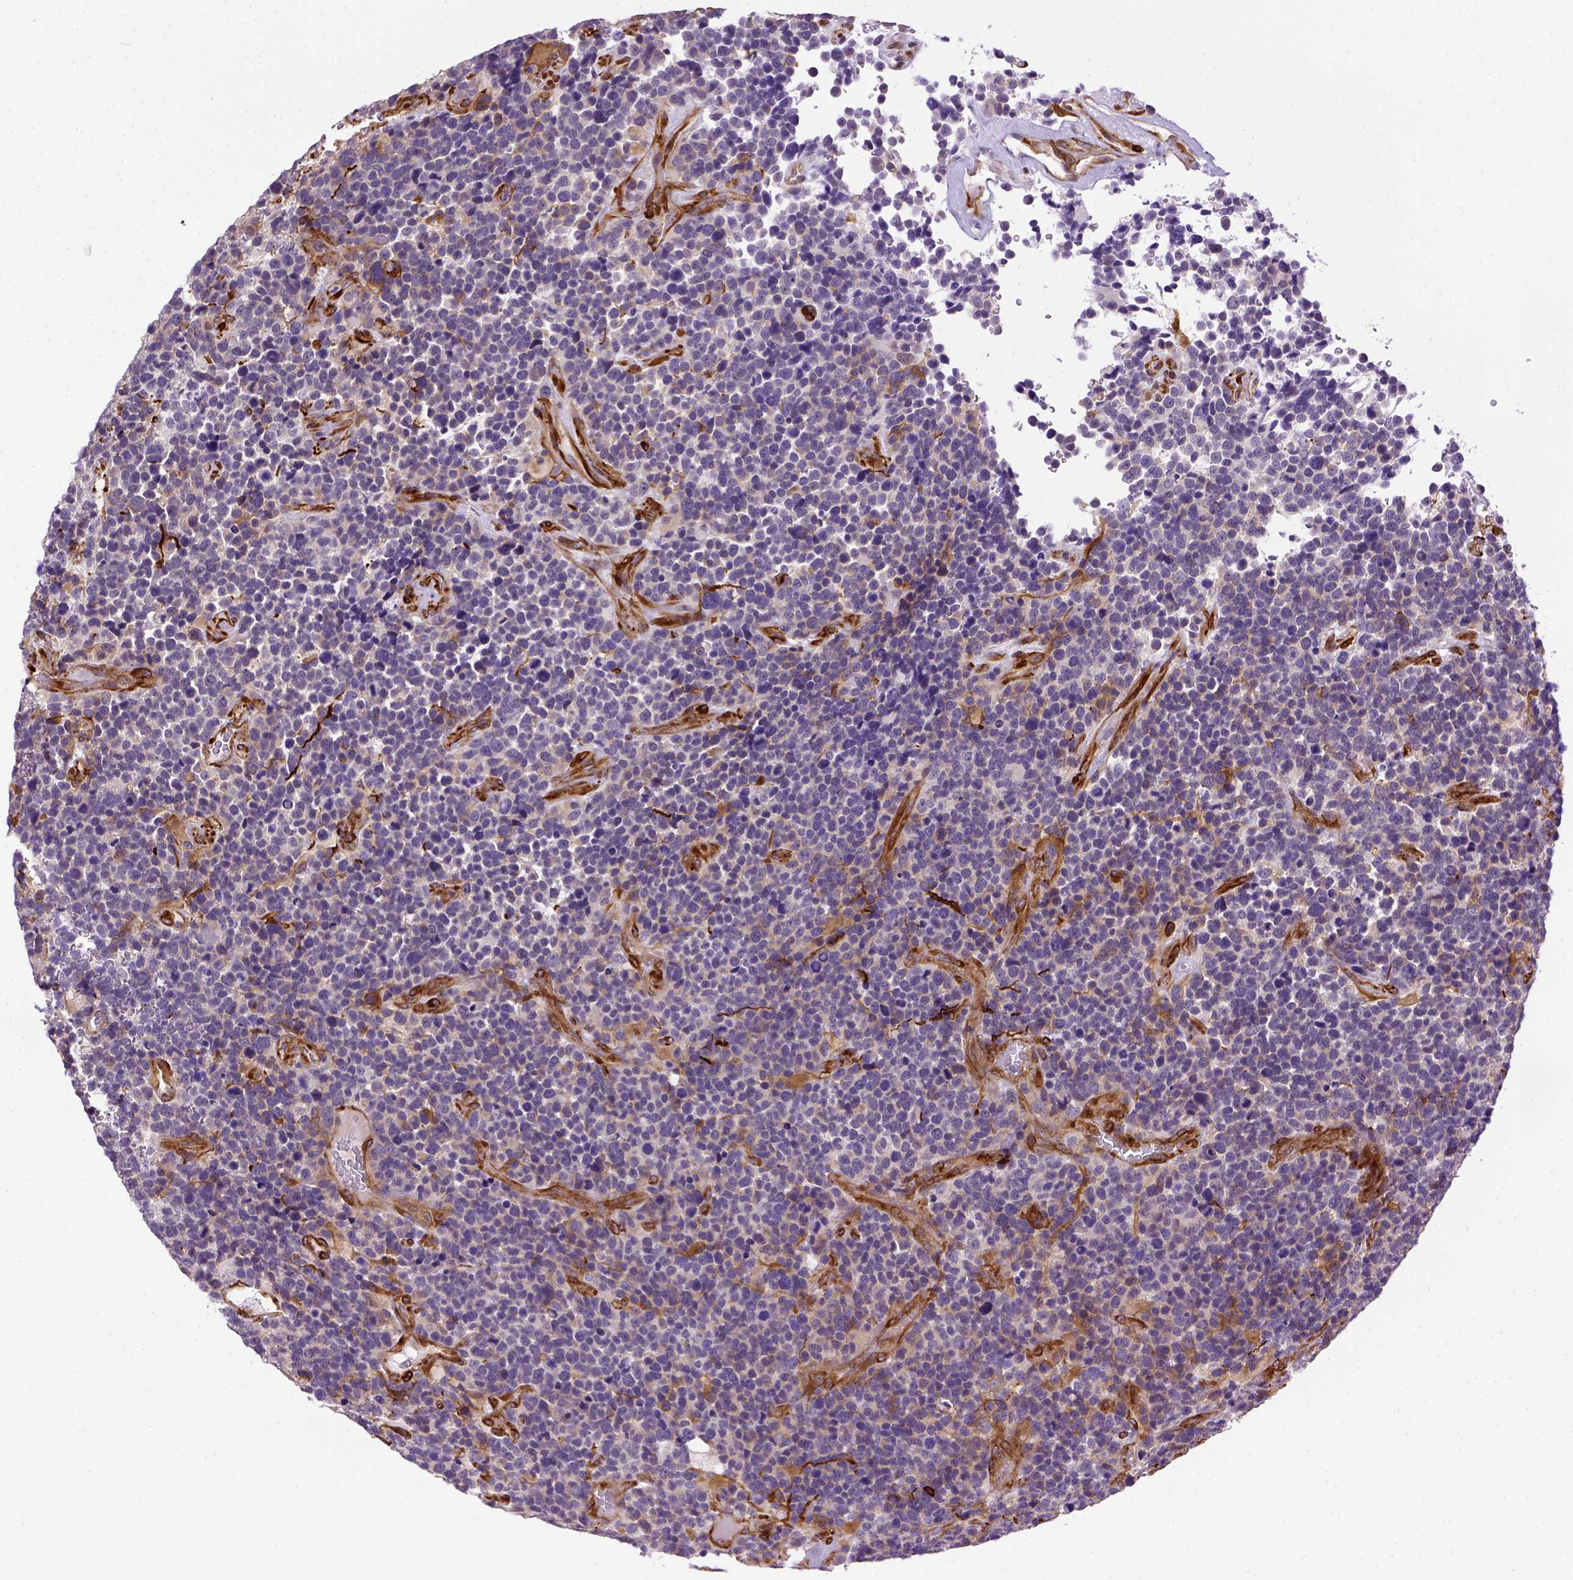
{"staining": {"intensity": "negative", "quantity": "none", "location": "none"}, "tissue": "glioma", "cell_type": "Tumor cells", "image_type": "cancer", "snomed": [{"axis": "morphology", "description": "Glioma, malignant, High grade"}, {"axis": "topography", "description": "Brain"}], "caption": "This photomicrograph is of glioma stained with immunohistochemistry to label a protein in brown with the nuclei are counter-stained blue. There is no staining in tumor cells.", "gene": "KAZN", "patient": {"sex": "male", "age": 33}}